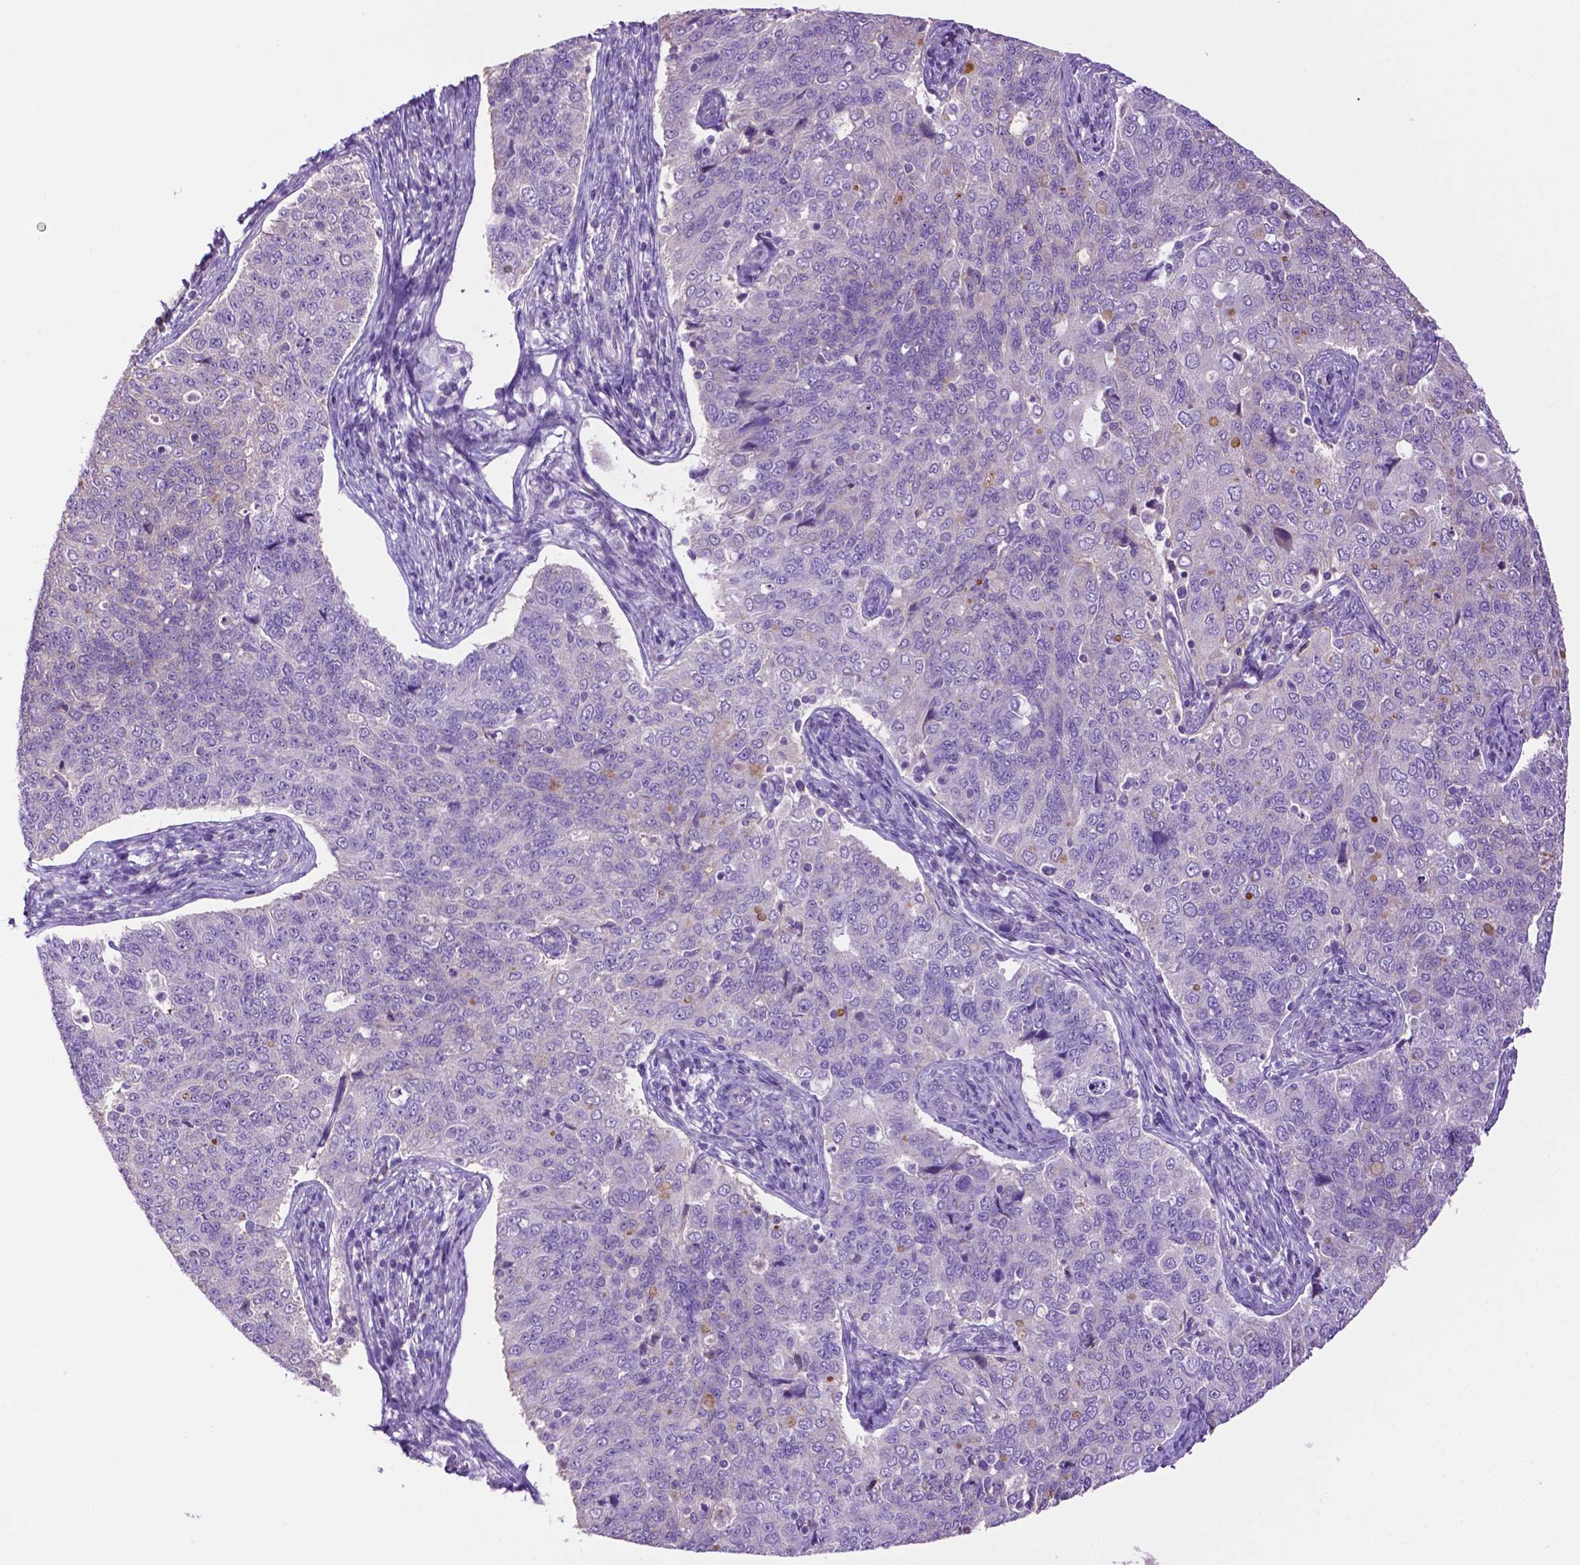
{"staining": {"intensity": "negative", "quantity": "none", "location": "none"}, "tissue": "endometrial cancer", "cell_type": "Tumor cells", "image_type": "cancer", "snomed": [{"axis": "morphology", "description": "Adenocarcinoma, NOS"}, {"axis": "topography", "description": "Endometrium"}], "caption": "Immunohistochemistry (IHC) of human endometrial cancer (adenocarcinoma) shows no positivity in tumor cells.", "gene": "PHYHIP", "patient": {"sex": "female", "age": 43}}